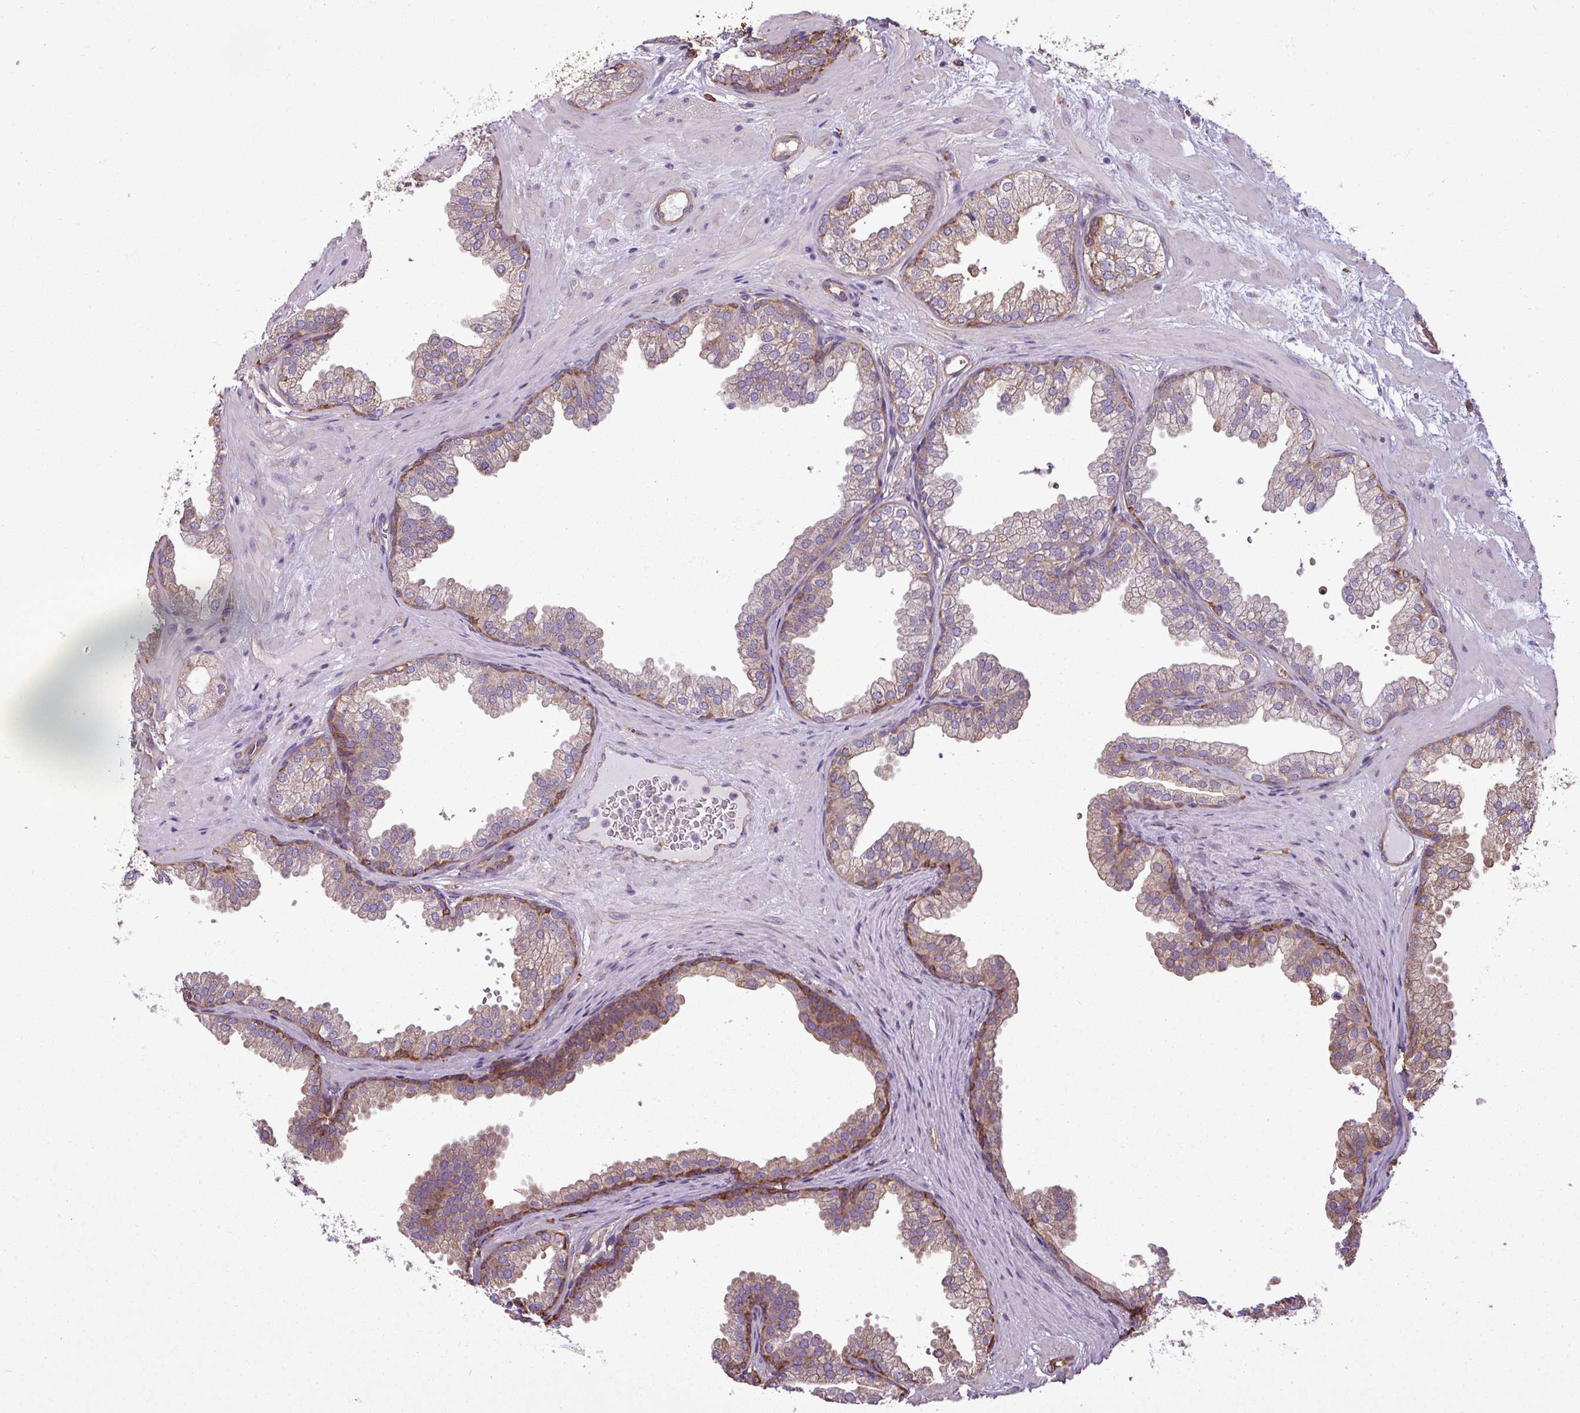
{"staining": {"intensity": "moderate", "quantity": "25%-75%", "location": "cytoplasmic/membranous"}, "tissue": "prostate", "cell_type": "Glandular cells", "image_type": "normal", "snomed": [{"axis": "morphology", "description": "Normal tissue, NOS"}, {"axis": "topography", "description": "Prostate"}], "caption": "Prostate stained with a brown dye reveals moderate cytoplasmic/membranous positive expression in about 25%-75% of glandular cells.", "gene": "PACSIN2", "patient": {"sex": "male", "age": 37}}